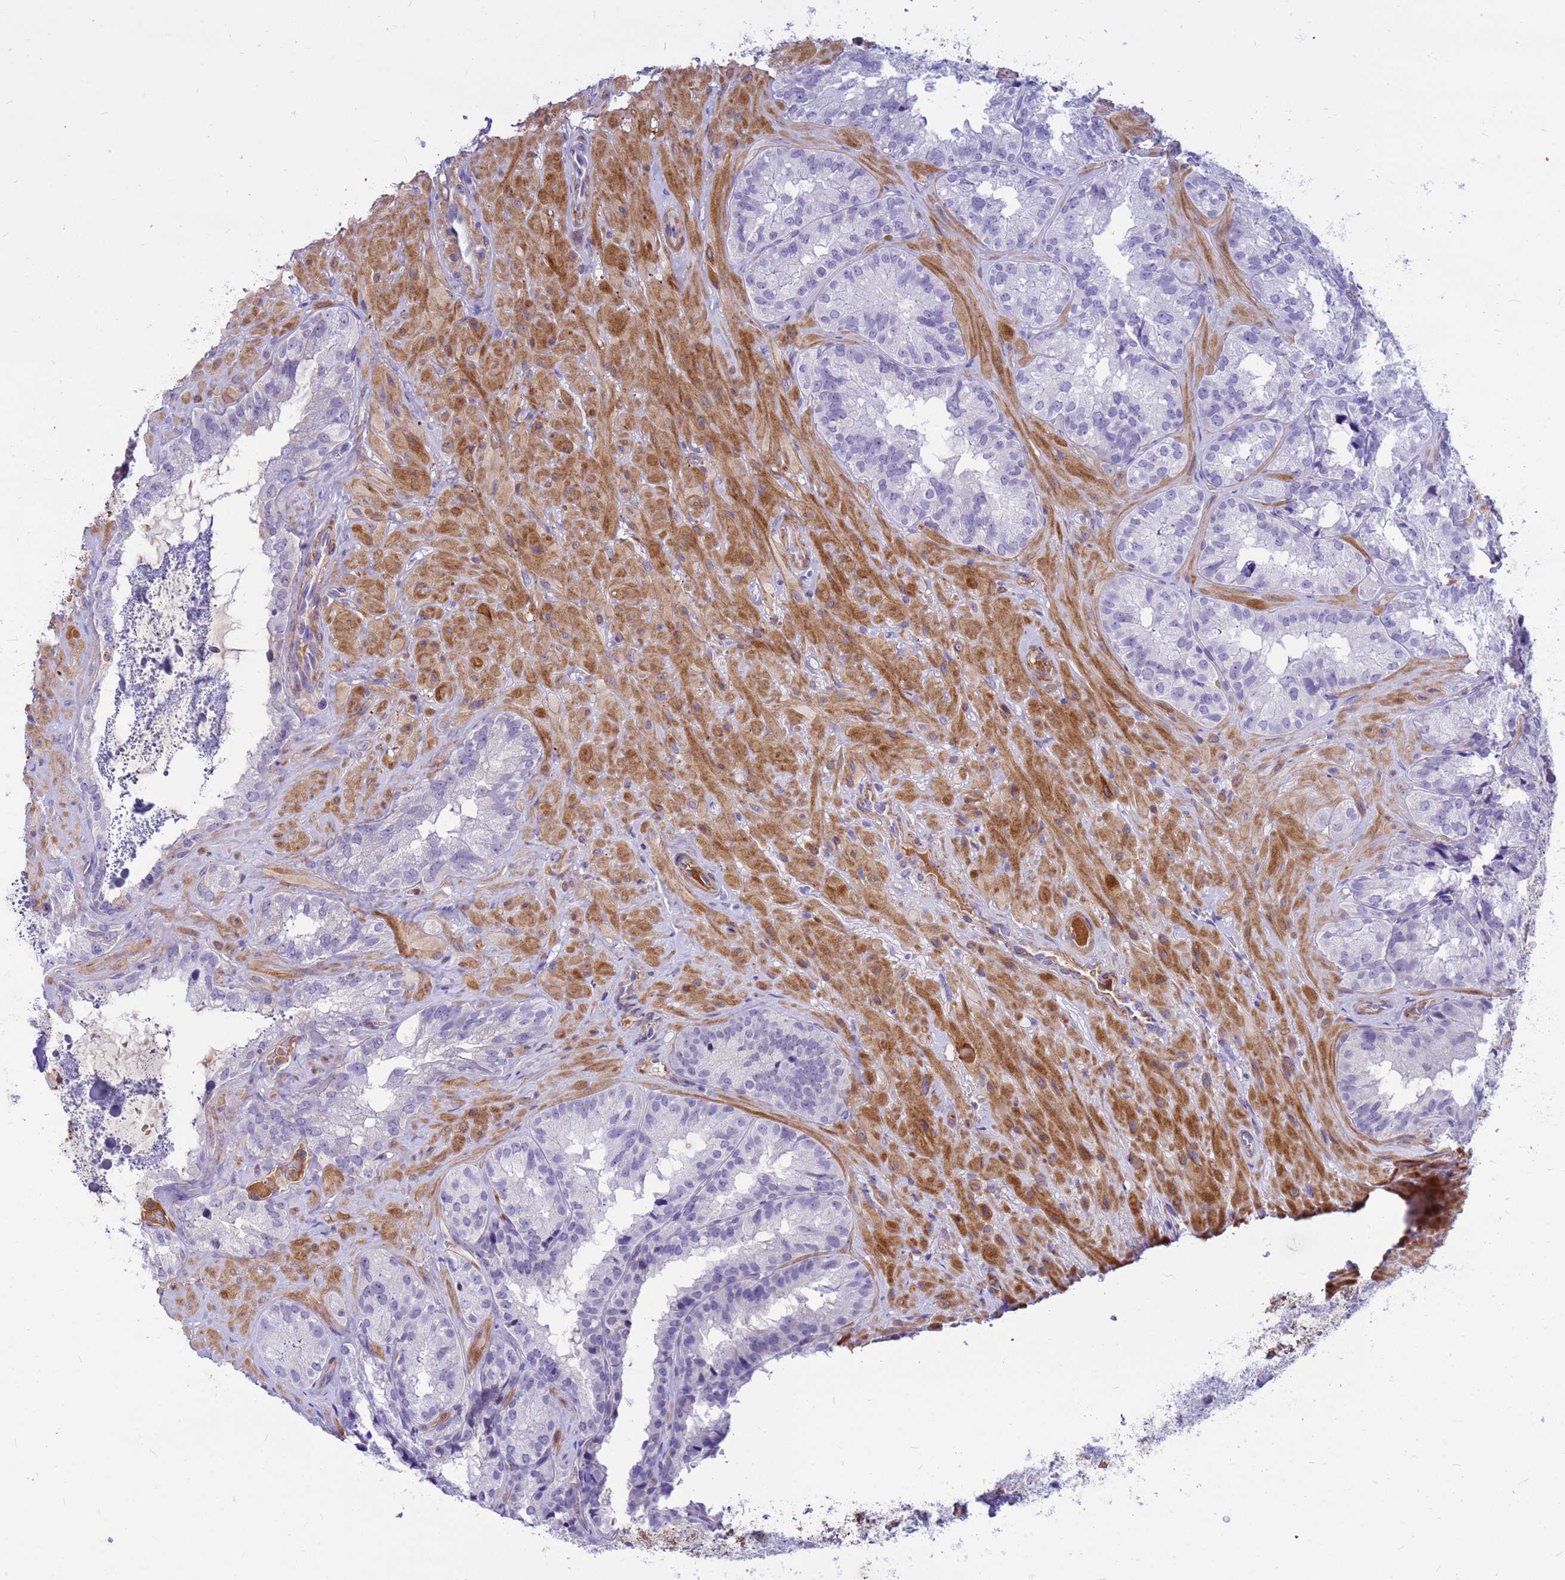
{"staining": {"intensity": "moderate", "quantity": "<25%", "location": "nuclear"}, "tissue": "seminal vesicle", "cell_type": "Glandular cells", "image_type": "normal", "snomed": [{"axis": "morphology", "description": "Normal tissue, NOS"}, {"axis": "topography", "description": "Seminal veicle"}], "caption": "Immunohistochemical staining of unremarkable human seminal vesicle demonstrates <25% levels of moderate nuclear protein positivity in about <25% of glandular cells.", "gene": "ORM1", "patient": {"sex": "male", "age": 58}}